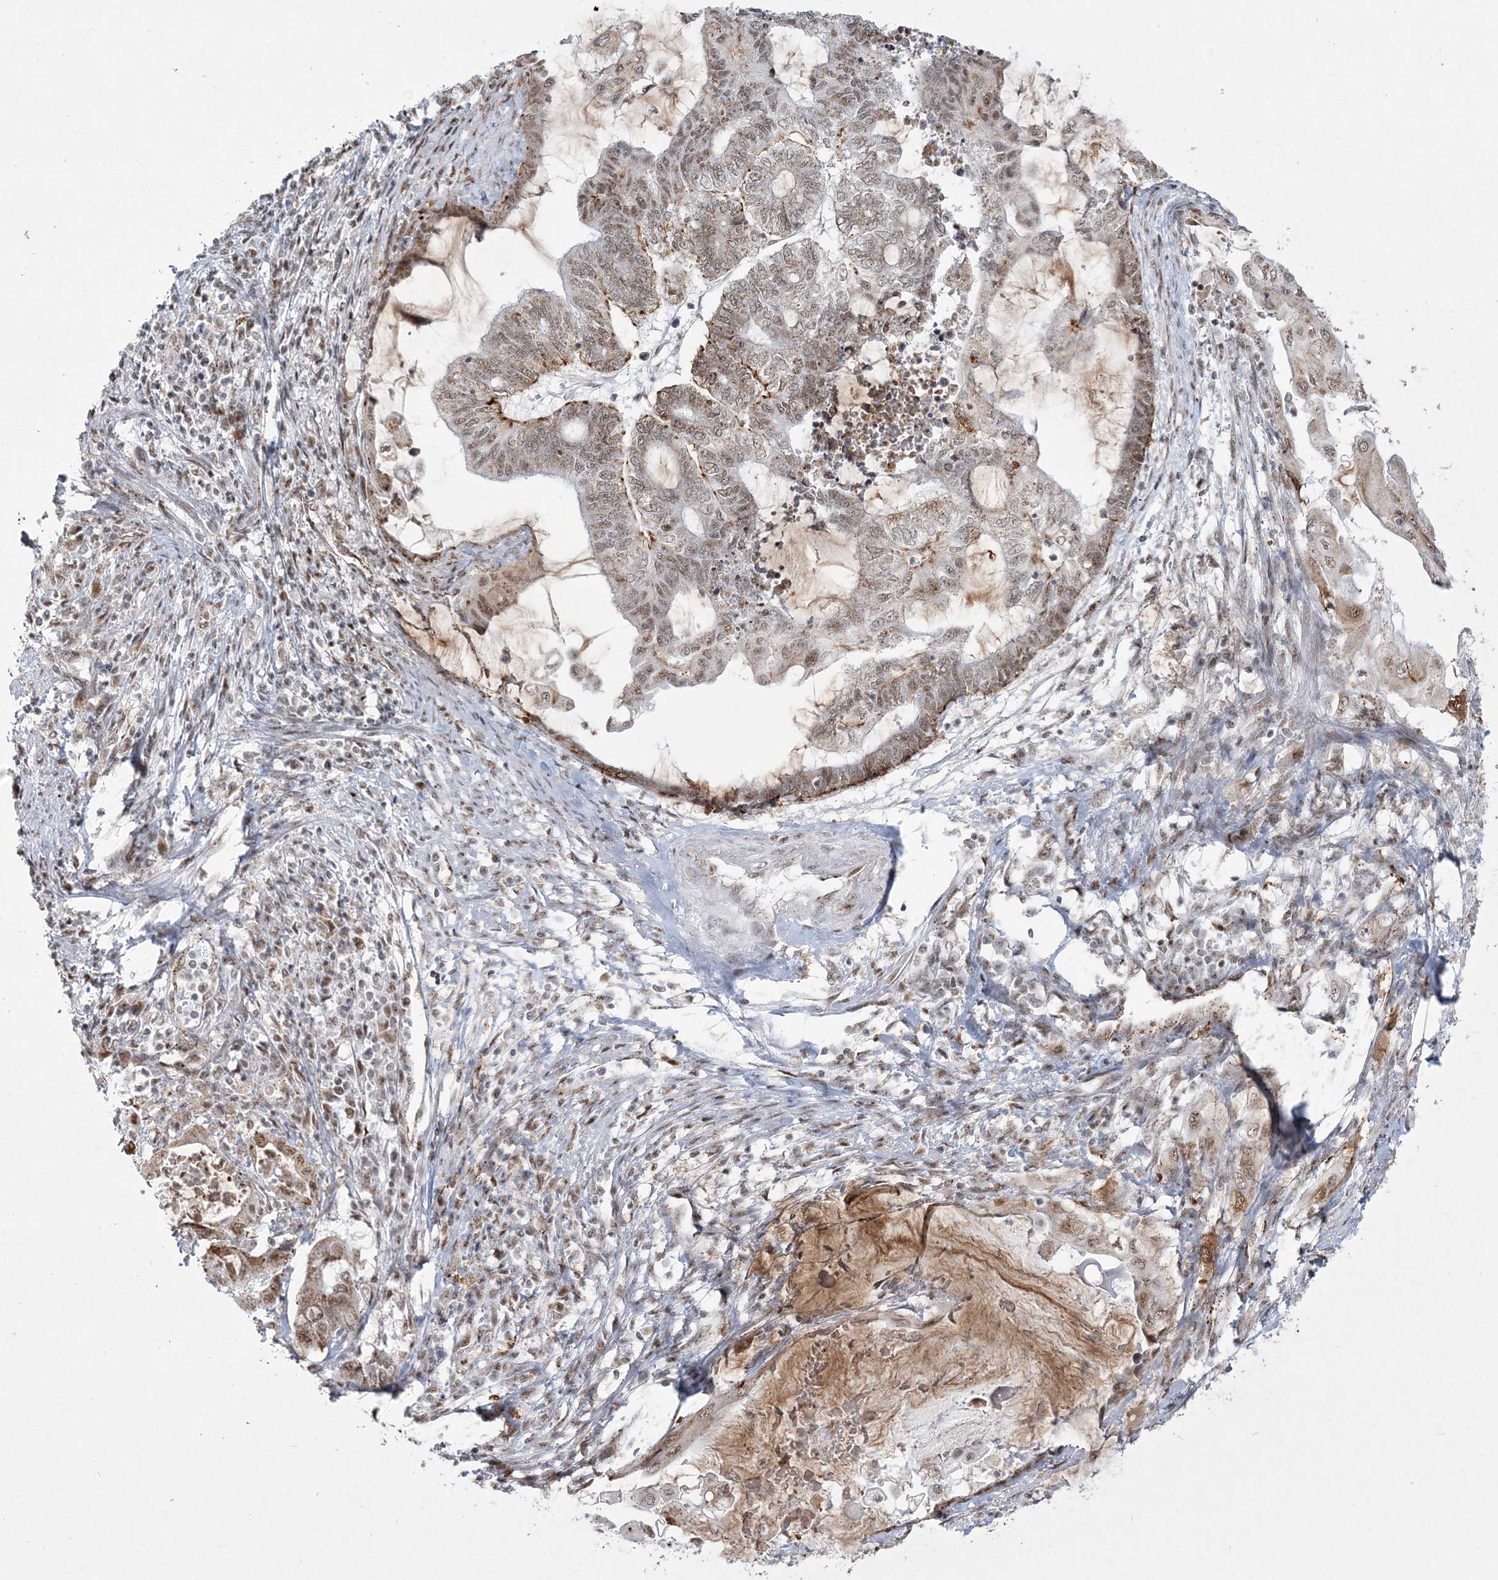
{"staining": {"intensity": "moderate", "quantity": ">75%", "location": "cytoplasmic/membranous,nuclear"}, "tissue": "endometrial cancer", "cell_type": "Tumor cells", "image_type": "cancer", "snomed": [{"axis": "morphology", "description": "Adenocarcinoma, NOS"}, {"axis": "topography", "description": "Uterus"}, {"axis": "topography", "description": "Endometrium"}], "caption": "An image showing moderate cytoplasmic/membranous and nuclear positivity in about >75% of tumor cells in endometrial cancer, as visualized by brown immunohistochemical staining.", "gene": "RBM17", "patient": {"sex": "female", "age": 70}}